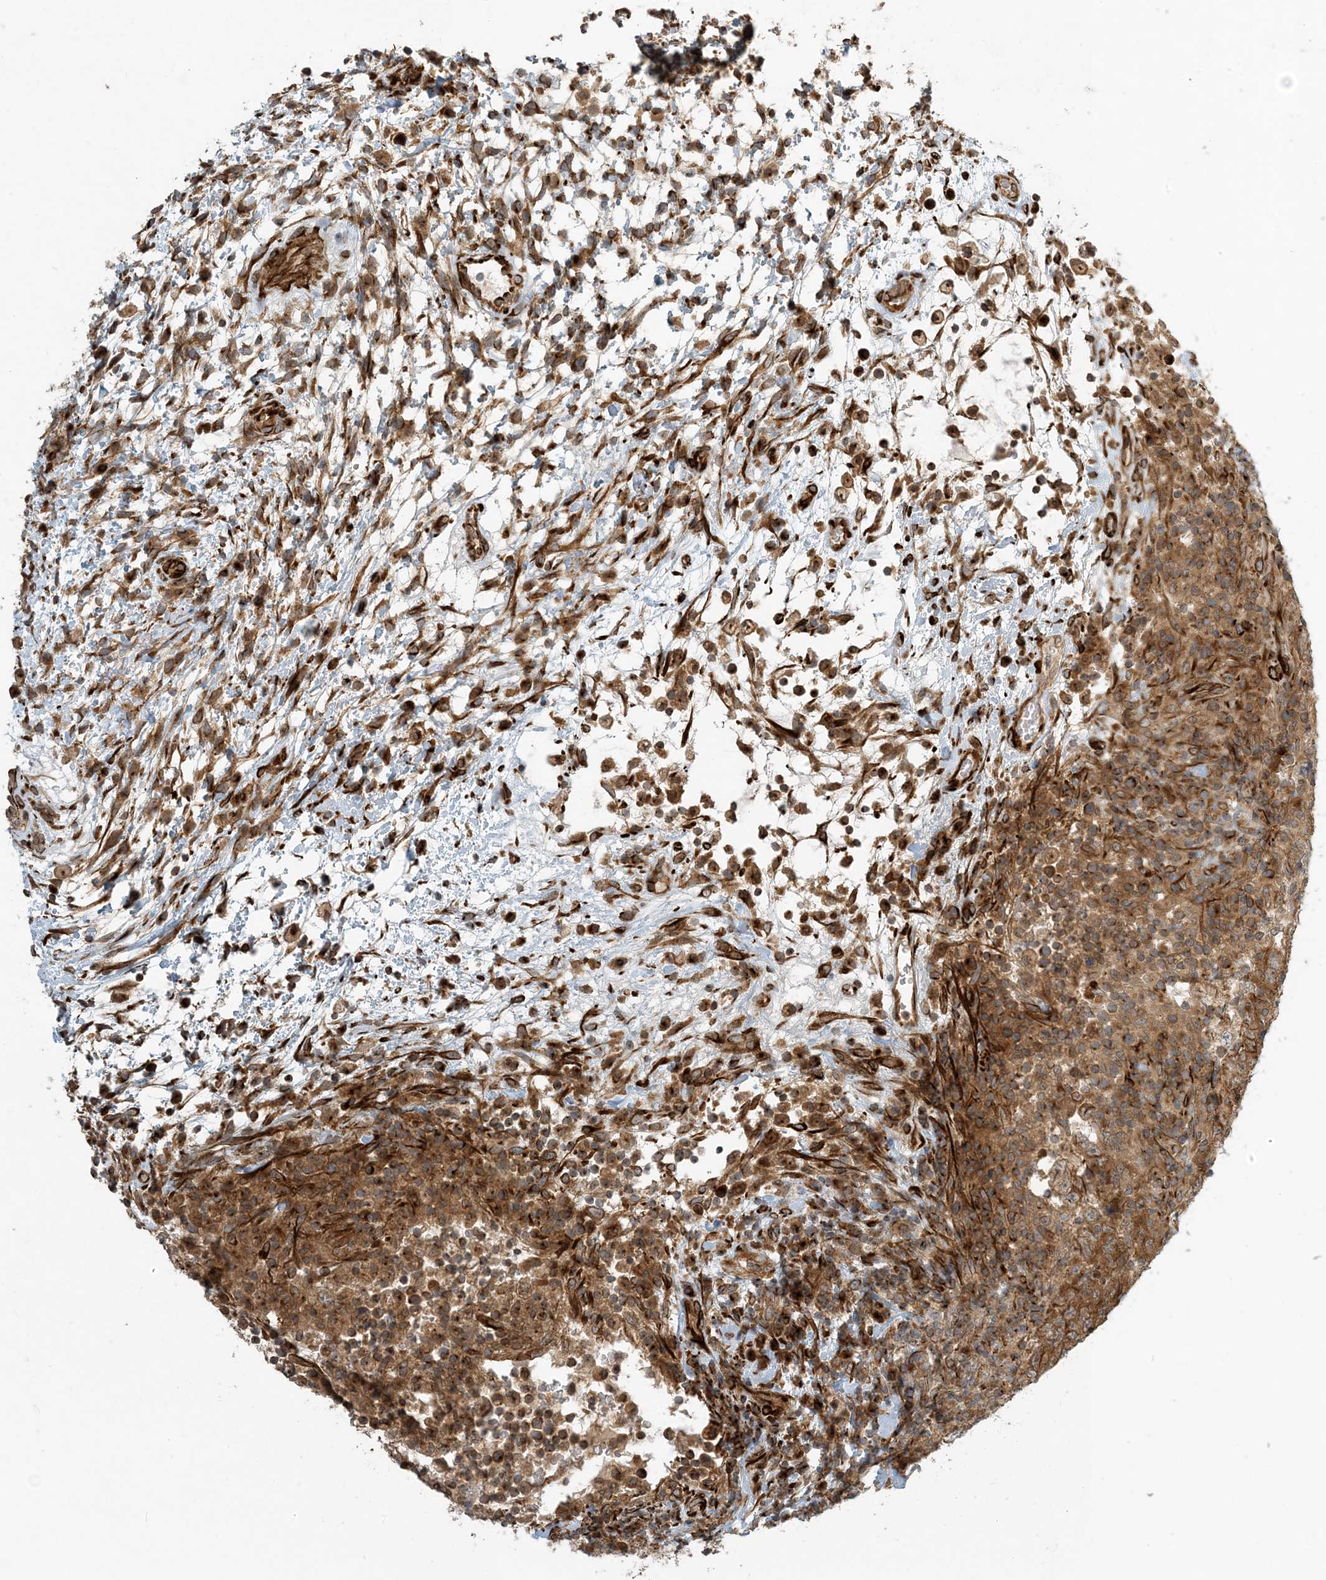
{"staining": {"intensity": "moderate", "quantity": ">75%", "location": "cytoplasmic/membranous"}, "tissue": "testis cancer", "cell_type": "Tumor cells", "image_type": "cancer", "snomed": [{"axis": "morphology", "description": "Carcinoma, Embryonal, NOS"}, {"axis": "topography", "description": "Testis"}], "caption": "An immunohistochemistry (IHC) micrograph of neoplastic tissue is shown. Protein staining in brown shows moderate cytoplasmic/membranous positivity in embryonal carcinoma (testis) within tumor cells. (IHC, brightfield microscopy, high magnification).", "gene": "ZBTB3", "patient": {"sex": "male", "age": 37}}